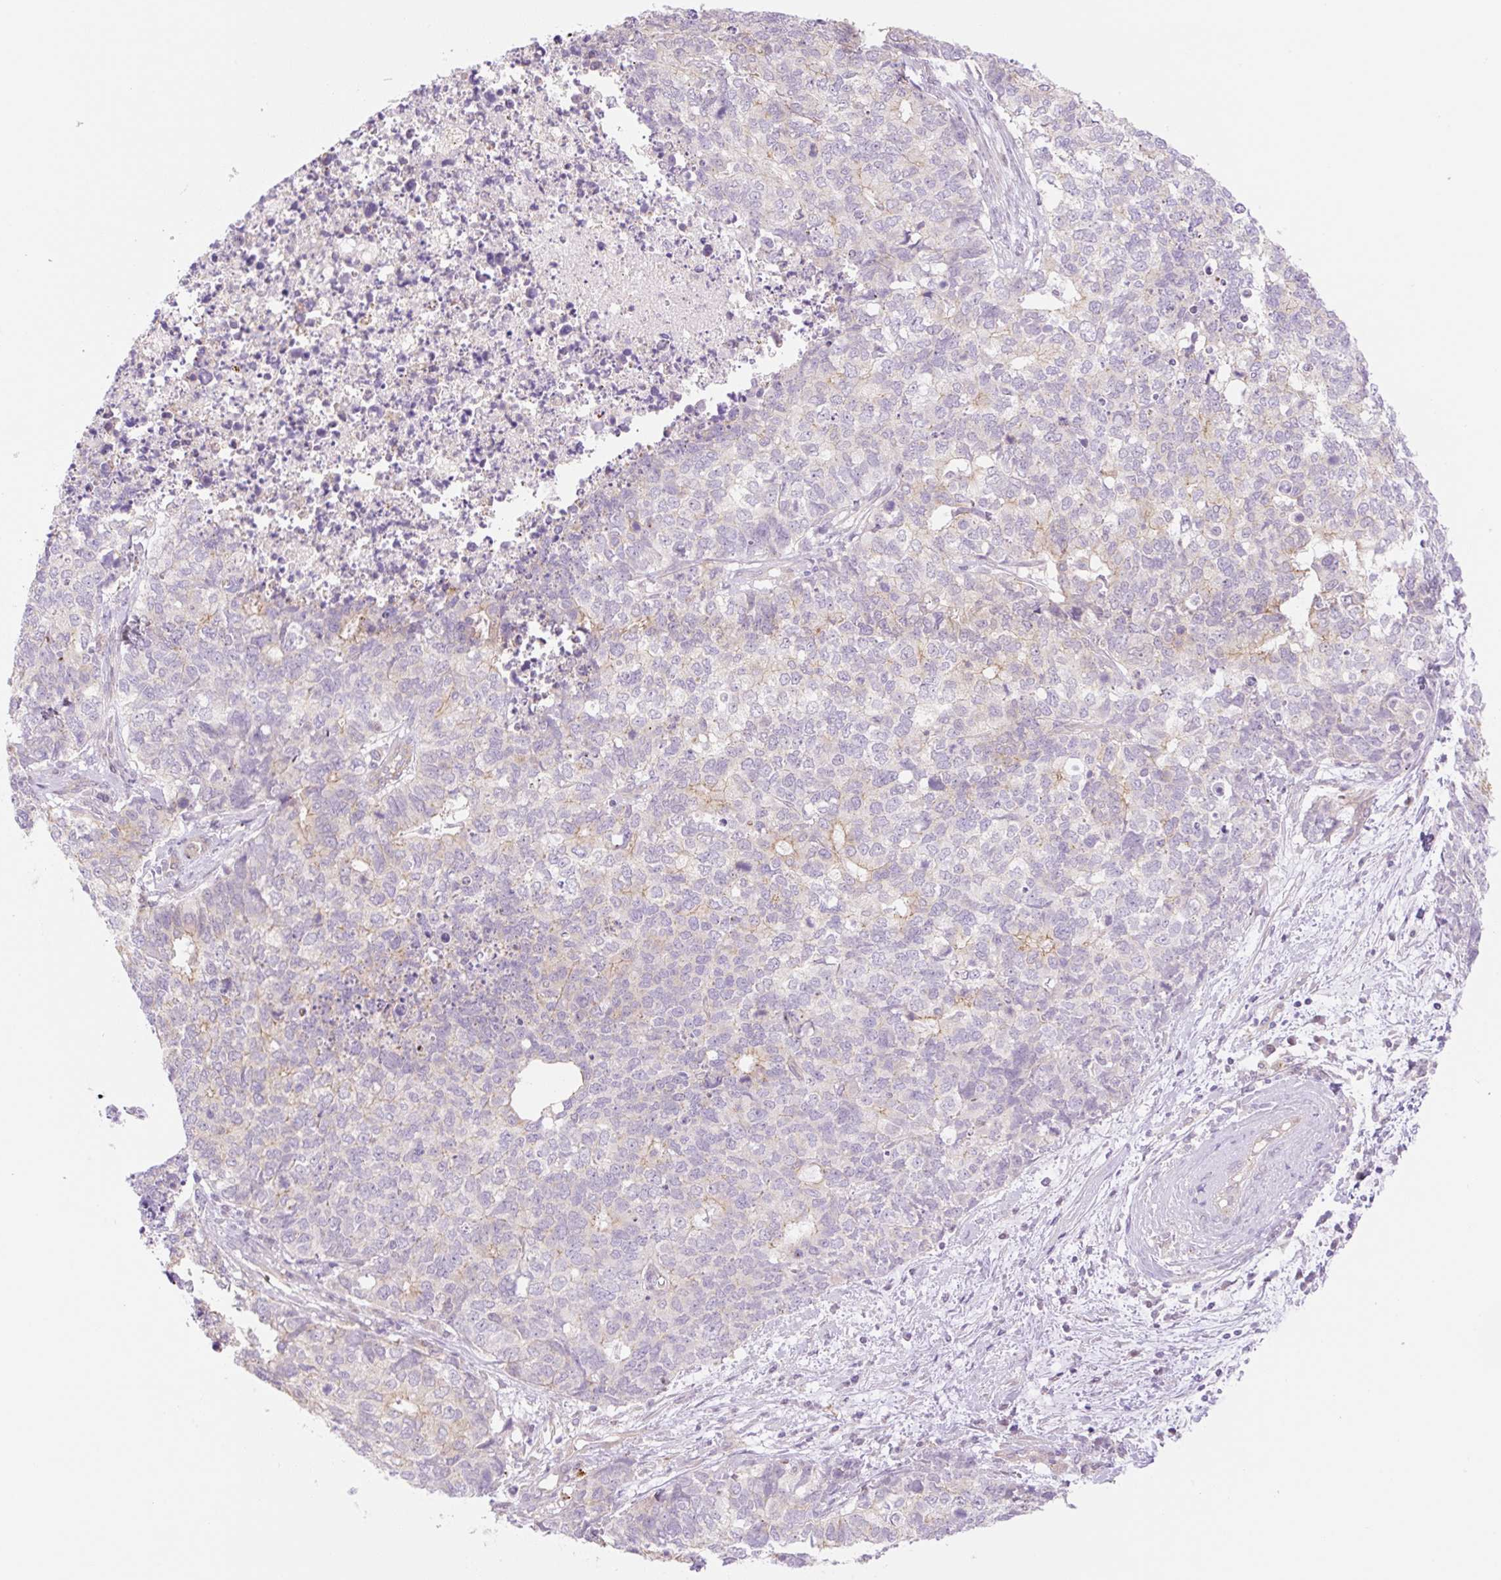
{"staining": {"intensity": "negative", "quantity": "none", "location": "none"}, "tissue": "cervical cancer", "cell_type": "Tumor cells", "image_type": "cancer", "snomed": [{"axis": "morphology", "description": "Squamous cell carcinoma, NOS"}, {"axis": "topography", "description": "Cervix"}], "caption": "A photomicrograph of human cervical cancer (squamous cell carcinoma) is negative for staining in tumor cells.", "gene": "NLRP5", "patient": {"sex": "female", "age": 63}}